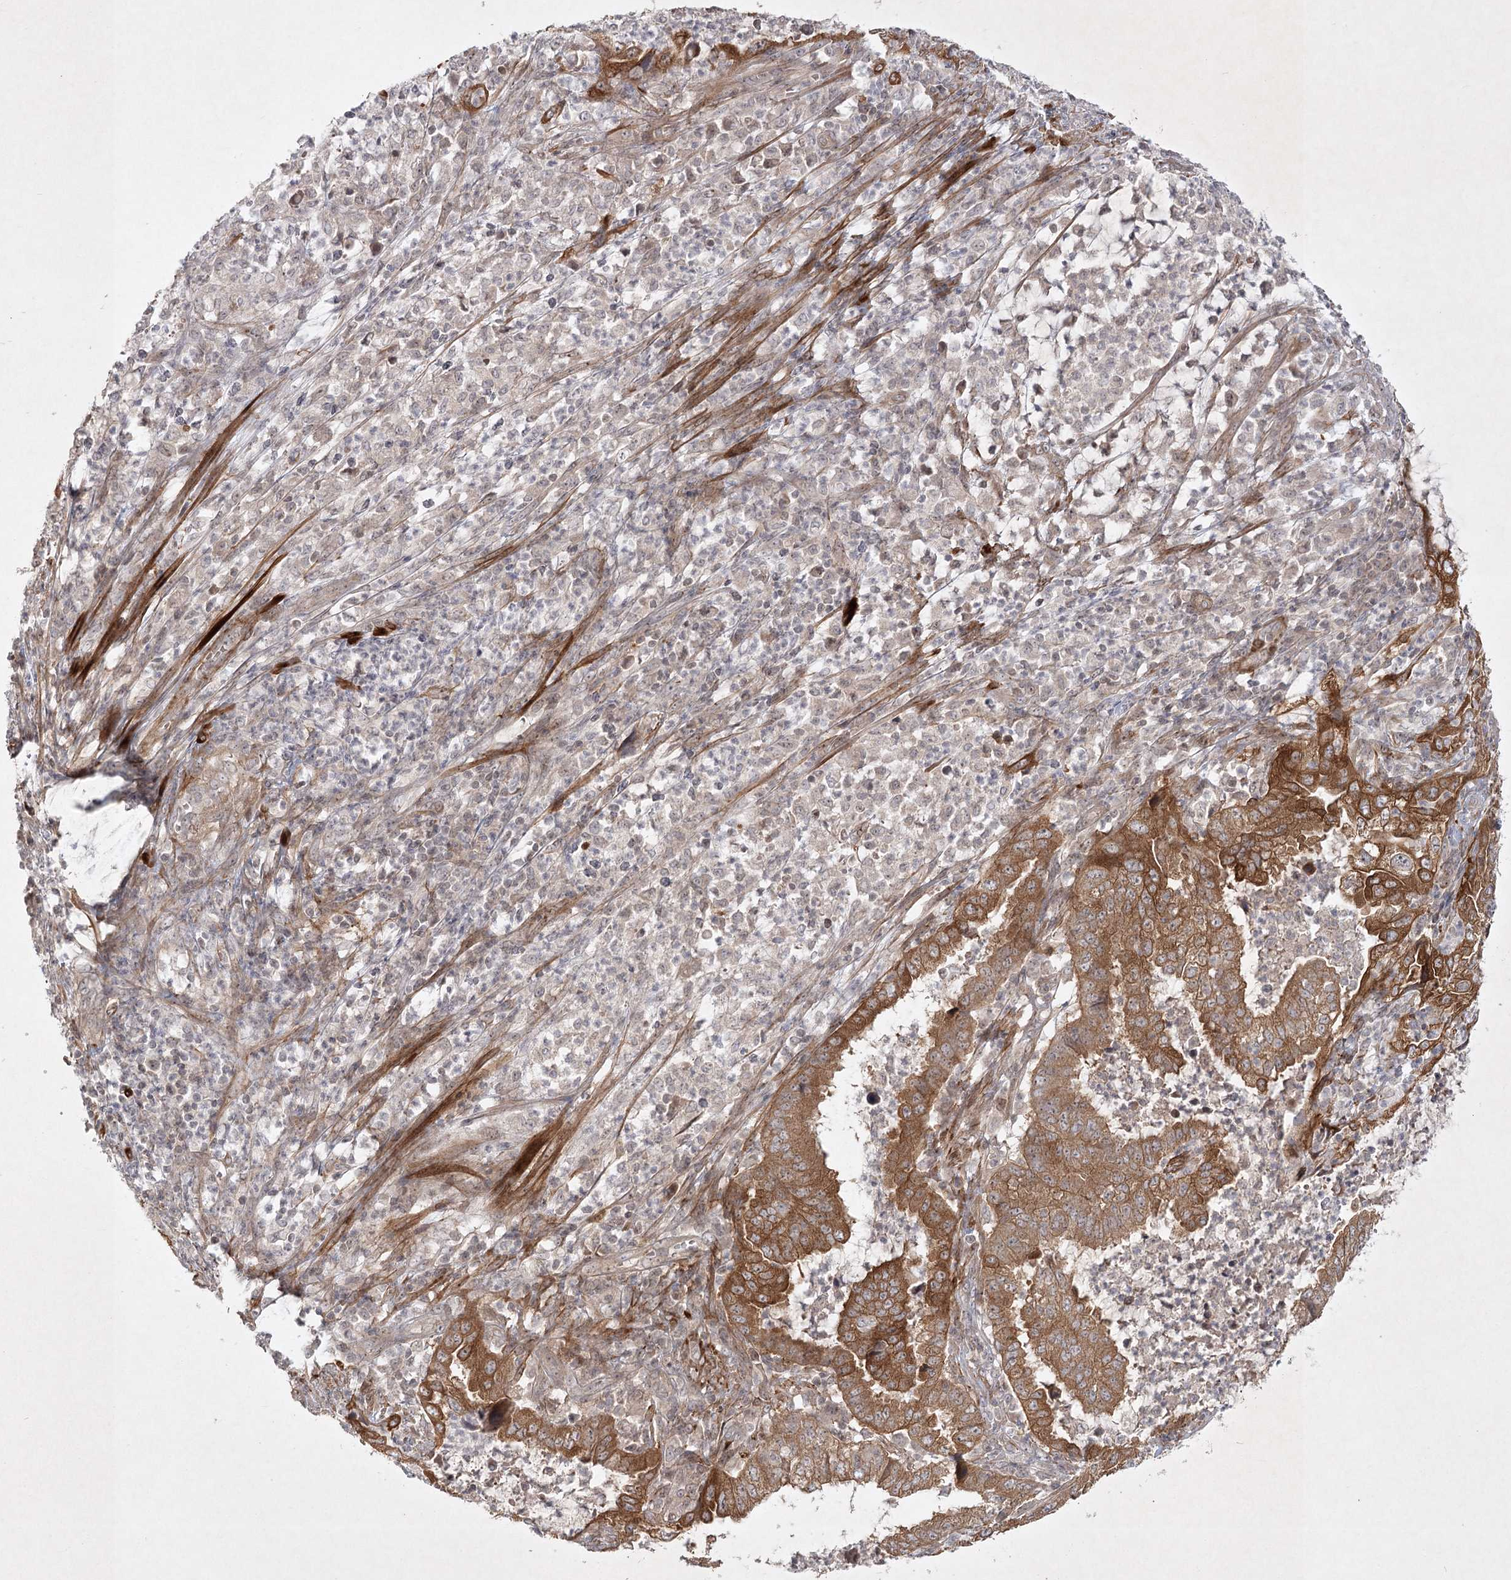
{"staining": {"intensity": "moderate", "quantity": ">75%", "location": "cytoplasmic/membranous"}, "tissue": "endometrial cancer", "cell_type": "Tumor cells", "image_type": "cancer", "snomed": [{"axis": "morphology", "description": "Adenocarcinoma, NOS"}, {"axis": "topography", "description": "Endometrium"}], "caption": "Tumor cells display medium levels of moderate cytoplasmic/membranous expression in approximately >75% of cells in human endometrial cancer (adenocarcinoma).", "gene": "SH2D3A", "patient": {"sex": "female", "age": 51}}